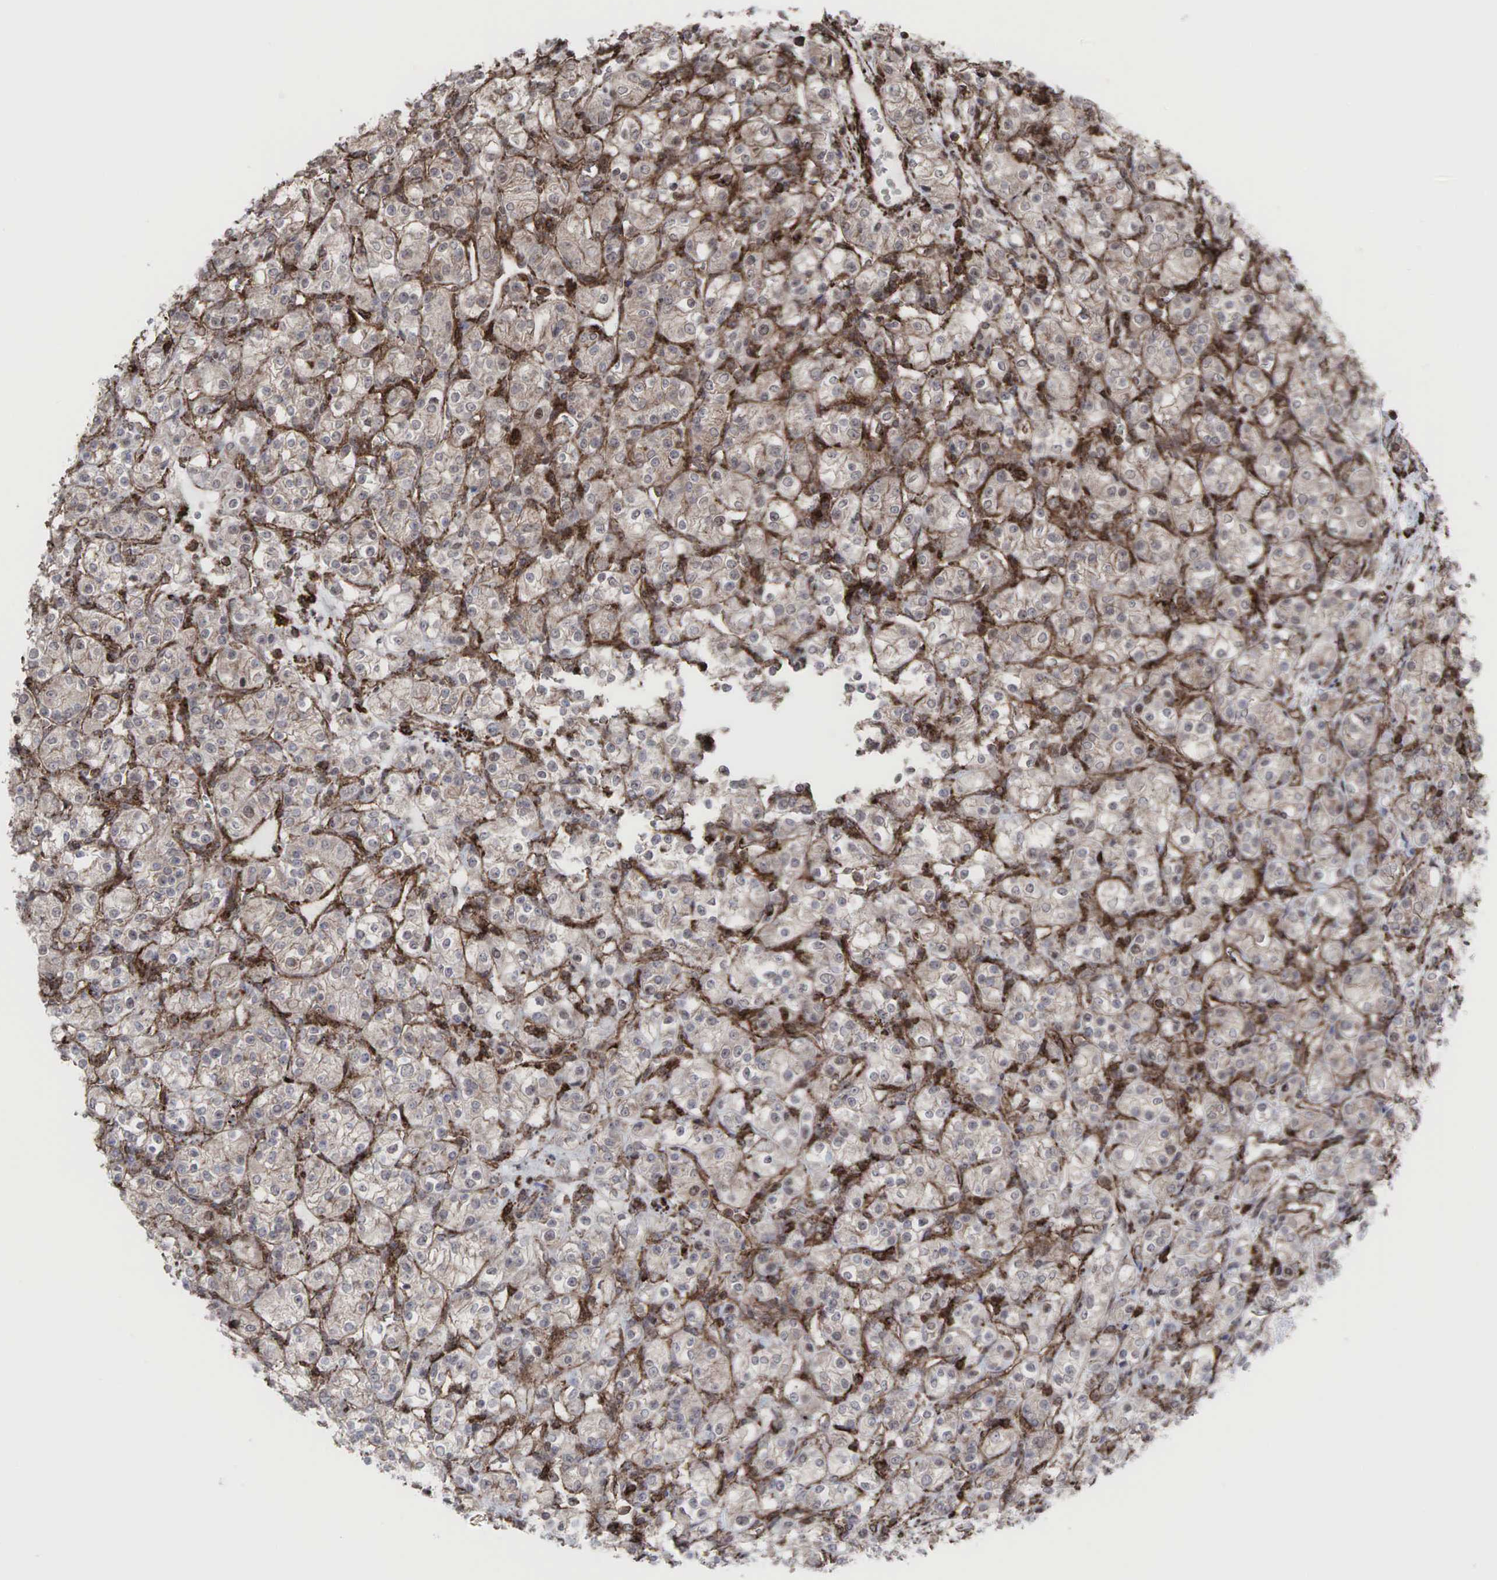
{"staining": {"intensity": "weak", "quantity": ">75%", "location": "cytoplasmic/membranous"}, "tissue": "renal cancer", "cell_type": "Tumor cells", "image_type": "cancer", "snomed": [{"axis": "morphology", "description": "Adenocarcinoma, NOS"}, {"axis": "topography", "description": "Kidney"}], "caption": "Weak cytoplasmic/membranous expression for a protein is appreciated in about >75% of tumor cells of adenocarcinoma (renal) using immunohistochemistry (IHC).", "gene": "GPRASP1", "patient": {"sex": "male", "age": 77}}